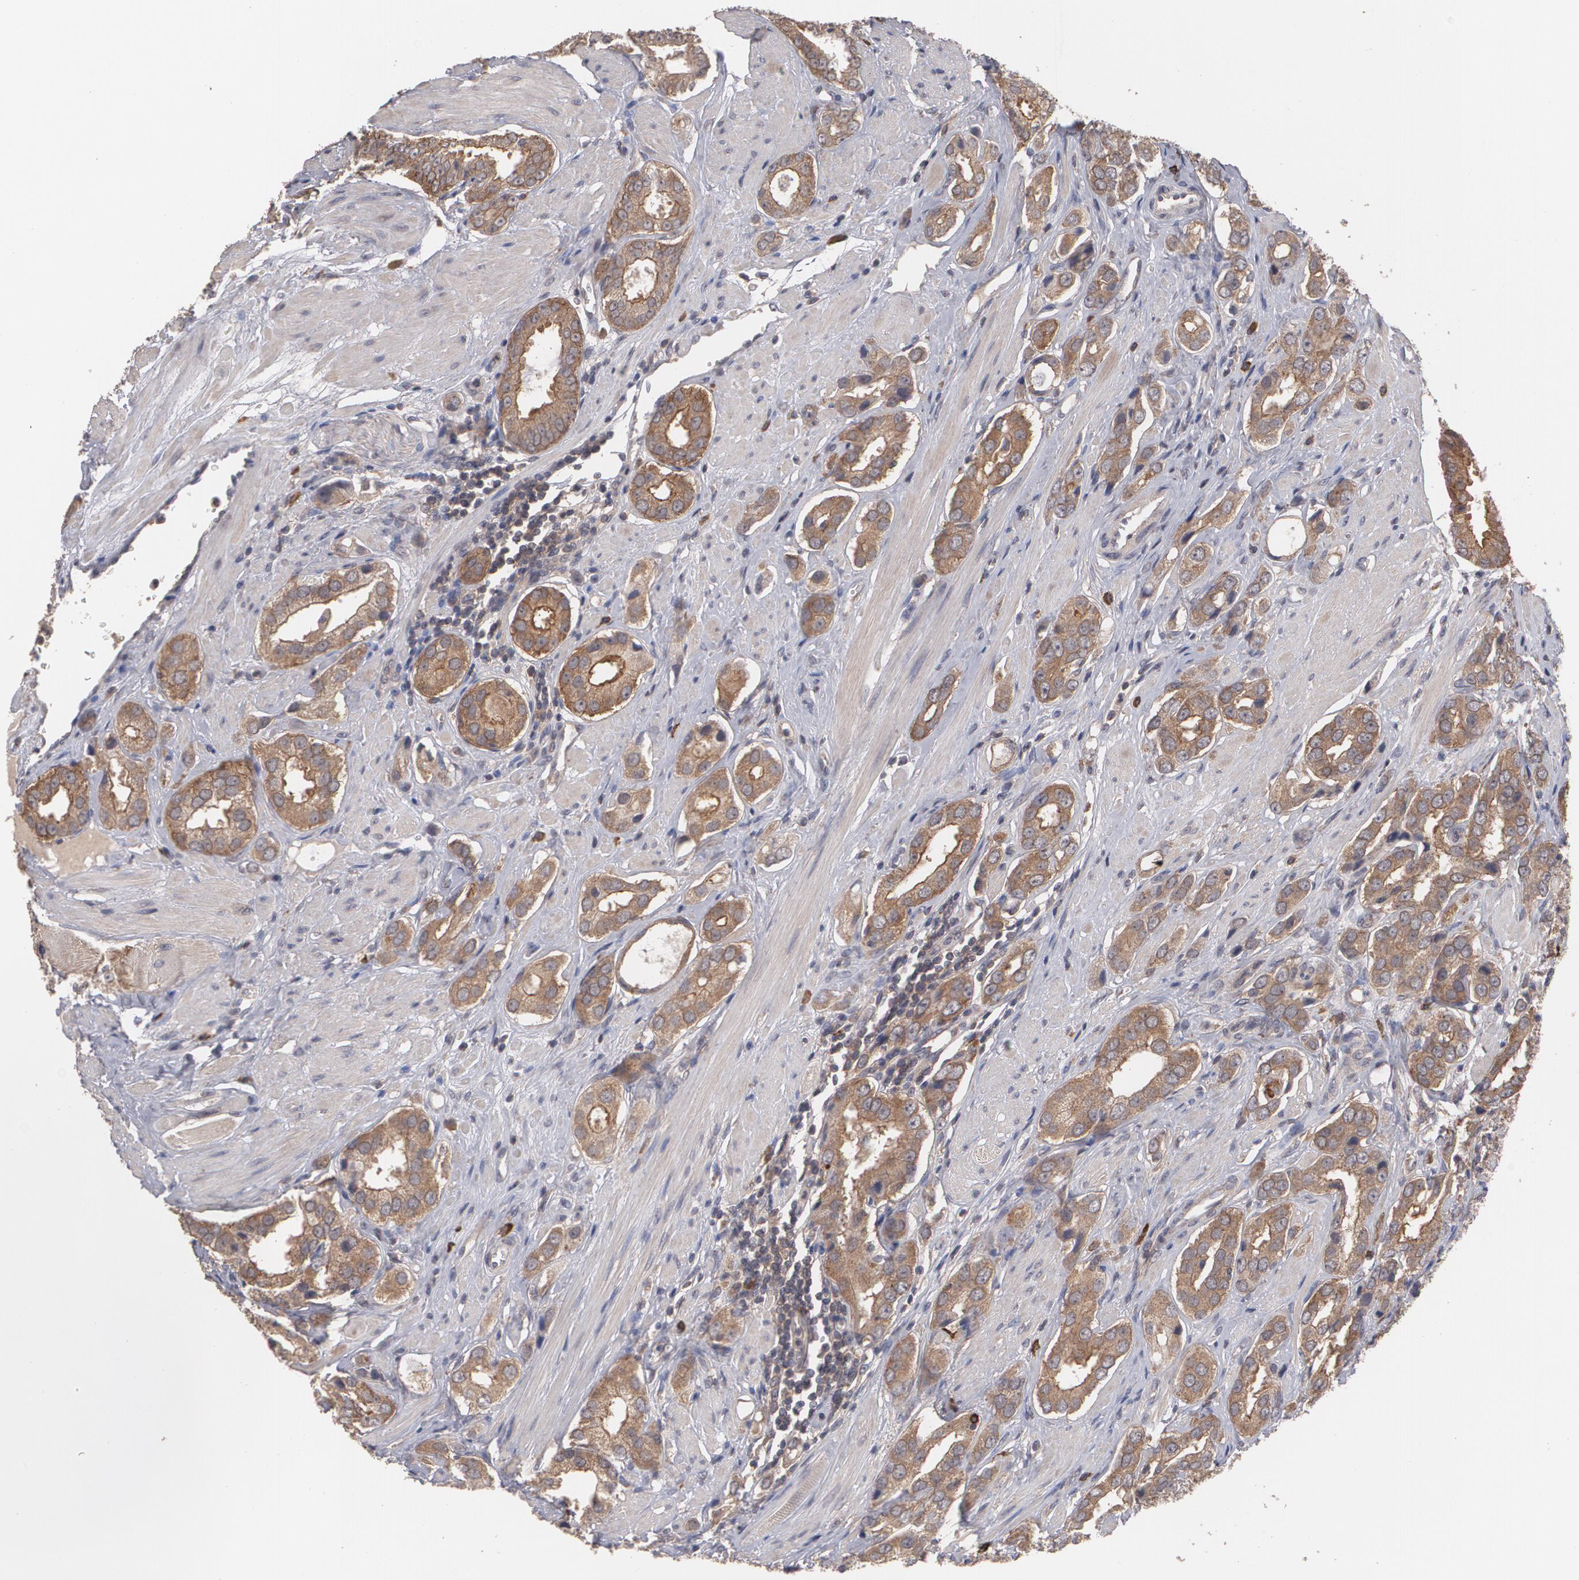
{"staining": {"intensity": "strong", "quantity": ">75%", "location": "cytoplasmic/membranous"}, "tissue": "prostate cancer", "cell_type": "Tumor cells", "image_type": "cancer", "snomed": [{"axis": "morphology", "description": "Adenocarcinoma, Medium grade"}, {"axis": "topography", "description": "Prostate"}], "caption": "DAB (3,3'-diaminobenzidine) immunohistochemical staining of adenocarcinoma (medium-grade) (prostate) demonstrates strong cytoplasmic/membranous protein positivity in about >75% of tumor cells. The staining was performed using DAB to visualize the protein expression in brown, while the nuclei were stained in blue with hematoxylin (Magnification: 20x).", "gene": "ARF6", "patient": {"sex": "male", "age": 53}}